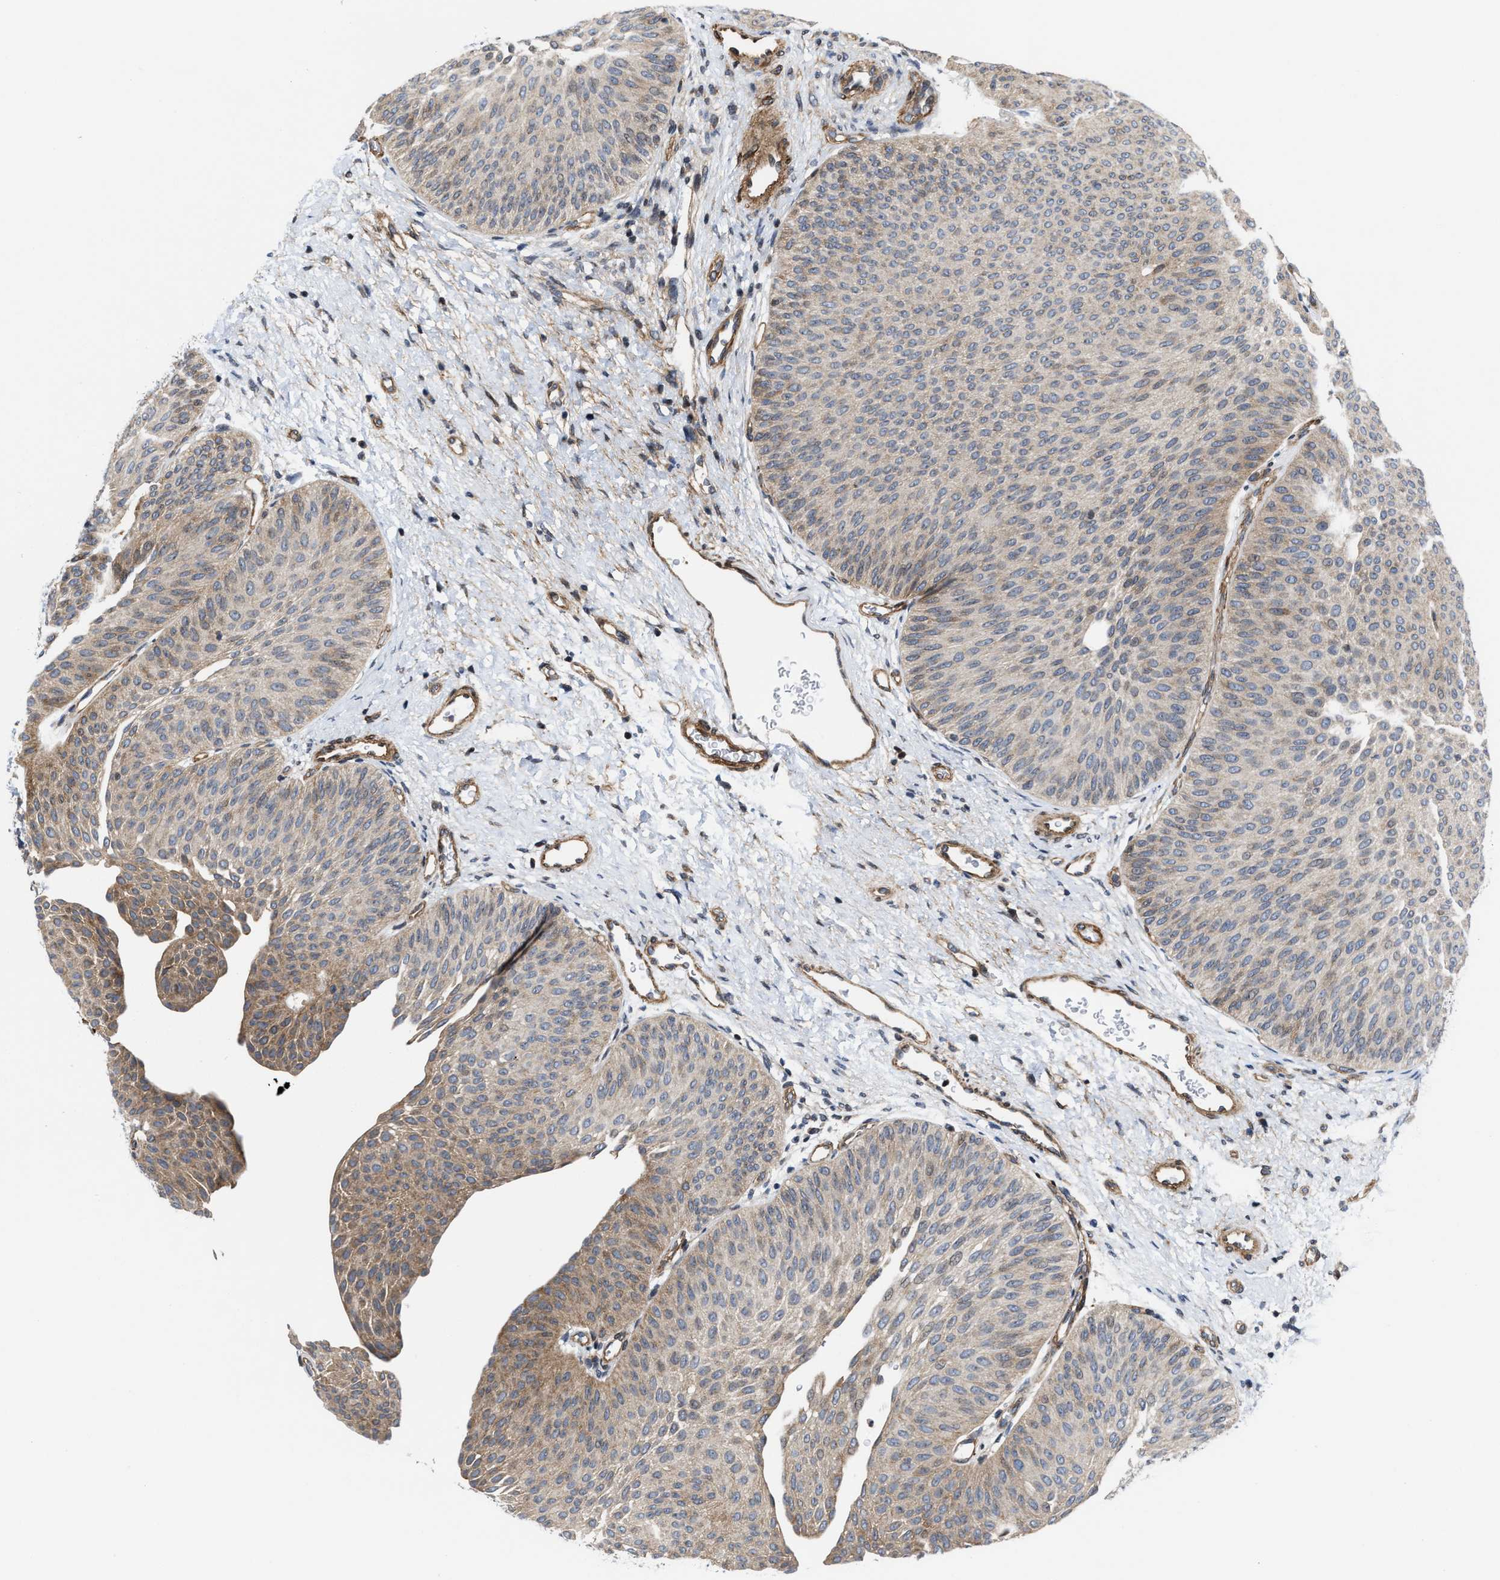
{"staining": {"intensity": "weak", "quantity": "25%-75%", "location": "cytoplasmic/membranous"}, "tissue": "urothelial cancer", "cell_type": "Tumor cells", "image_type": "cancer", "snomed": [{"axis": "morphology", "description": "Urothelial carcinoma, Low grade"}, {"axis": "topography", "description": "Urinary bladder"}], "caption": "A micrograph of urothelial cancer stained for a protein reveals weak cytoplasmic/membranous brown staining in tumor cells.", "gene": "TGFB1I1", "patient": {"sex": "female", "age": 60}}